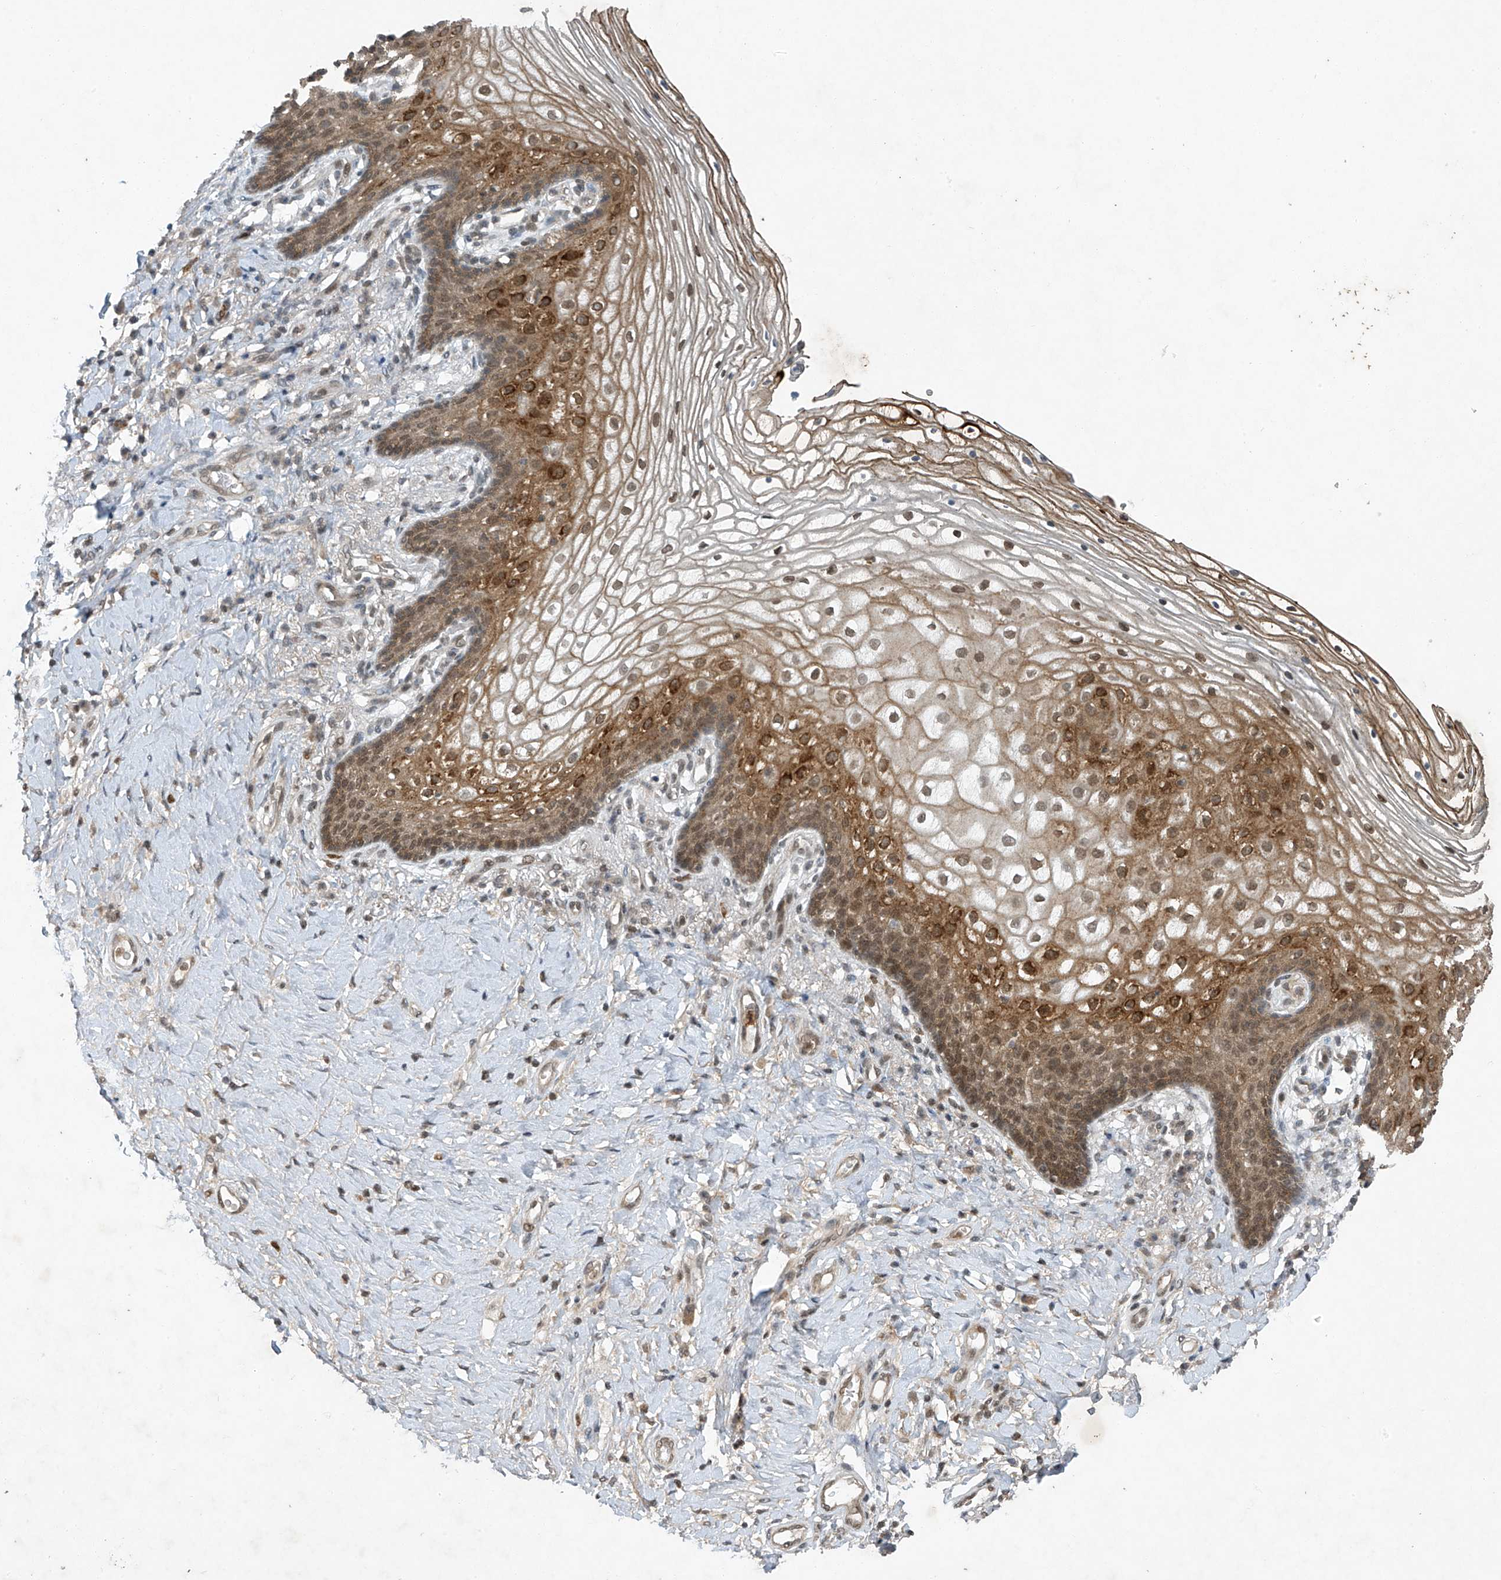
{"staining": {"intensity": "moderate", "quantity": ">75%", "location": "cytoplasmic/membranous,nuclear"}, "tissue": "vagina", "cell_type": "Squamous epithelial cells", "image_type": "normal", "snomed": [{"axis": "morphology", "description": "Normal tissue, NOS"}, {"axis": "topography", "description": "Vagina"}], "caption": "IHC staining of unremarkable vagina, which displays medium levels of moderate cytoplasmic/membranous,nuclear staining in about >75% of squamous epithelial cells indicating moderate cytoplasmic/membranous,nuclear protein staining. The staining was performed using DAB (3,3'-diaminobenzidine) (brown) for protein detection and nuclei were counterstained in hematoxylin (blue).", "gene": "TAF8", "patient": {"sex": "female", "age": 60}}